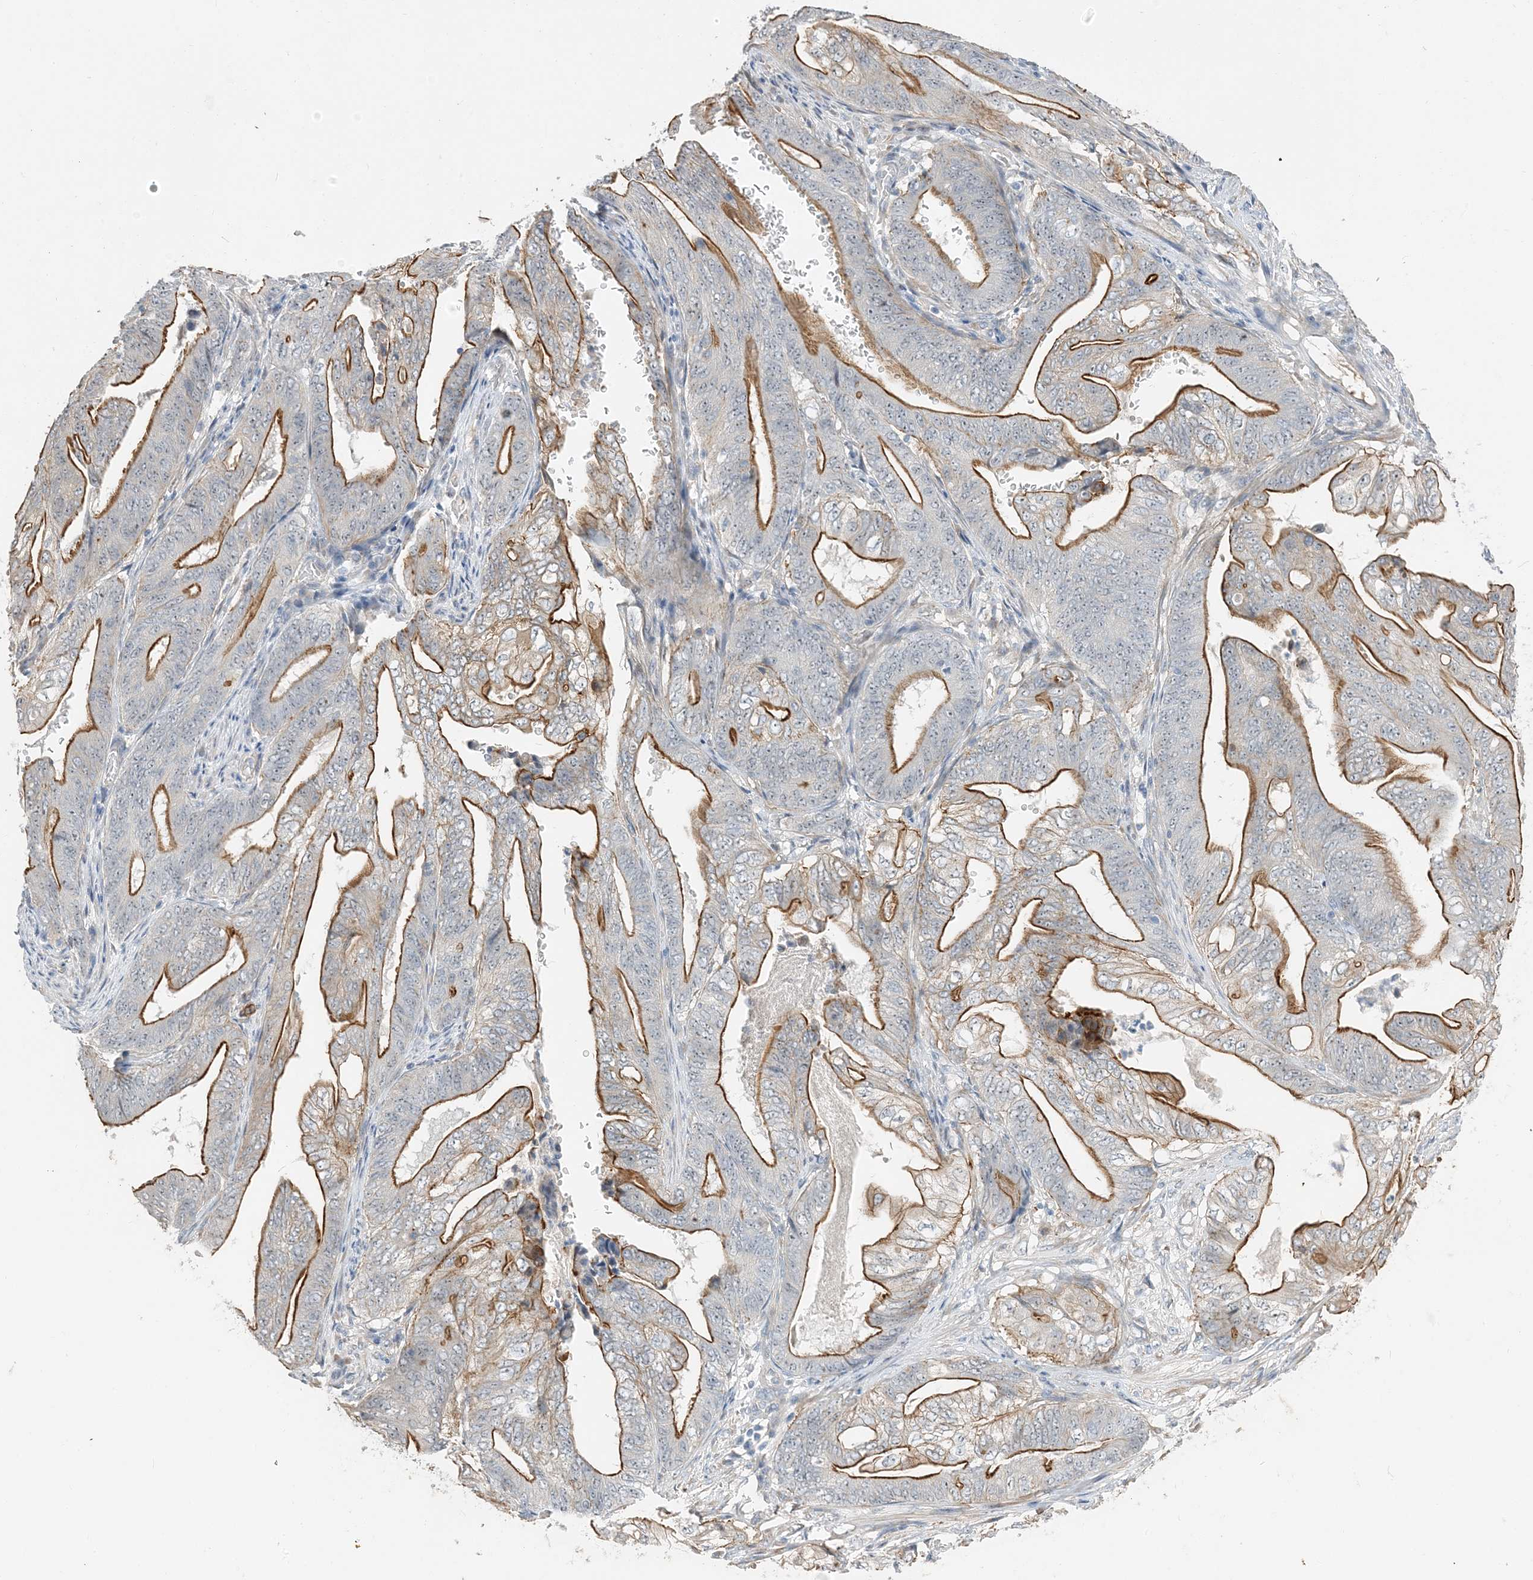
{"staining": {"intensity": "strong", "quantity": "25%-75%", "location": "cytoplasmic/membranous"}, "tissue": "stomach cancer", "cell_type": "Tumor cells", "image_type": "cancer", "snomed": [{"axis": "morphology", "description": "Adenocarcinoma, NOS"}, {"axis": "topography", "description": "Stomach"}], "caption": "A brown stain highlights strong cytoplasmic/membranous positivity of a protein in human stomach adenocarcinoma tumor cells.", "gene": "IL36B", "patient": {"sex": "female", "age": 73}}